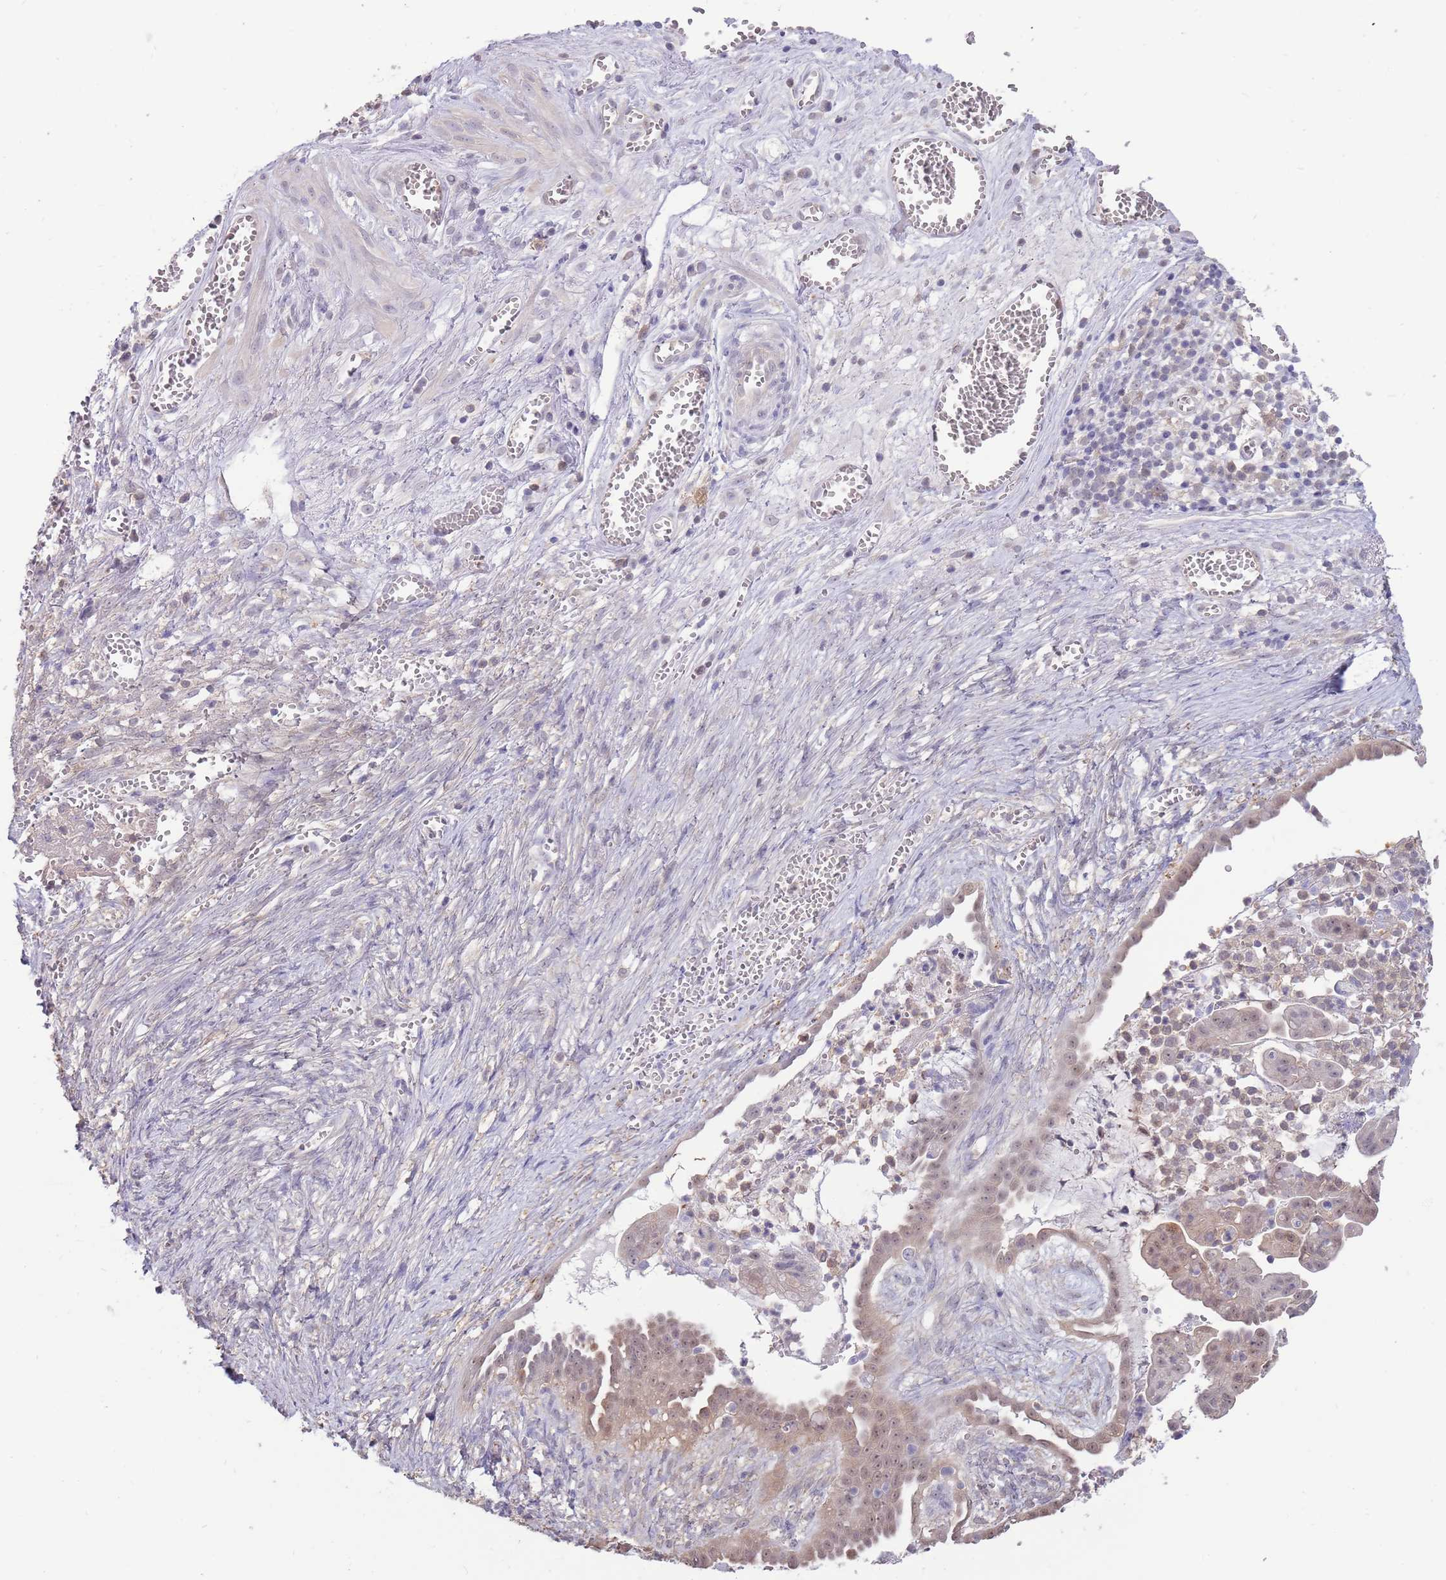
{"staining": {"intensity": "weak", "quantity": ">75%", "location": "cytoplasmic/membranous,nuclear"}, "tissue": "ovarian cancer", "cell_type": "Tumor cells", "image_type": "cancer", "snomed": [{"axis": "morphology", "description": "Cystadenocarcinoma, mucinous, NOS"}, {"axis": "topography", "description": "Ovary"}], "caption": "Tumor cells show low levels of weak cytoplasmic/membranous and nuclear expression in approximately >75% of cells in human ovarian cancer (mucinous cystadenocarcinoma).", "gene": "AP5S1", "patient": {"sex": "female", "age": 70}}